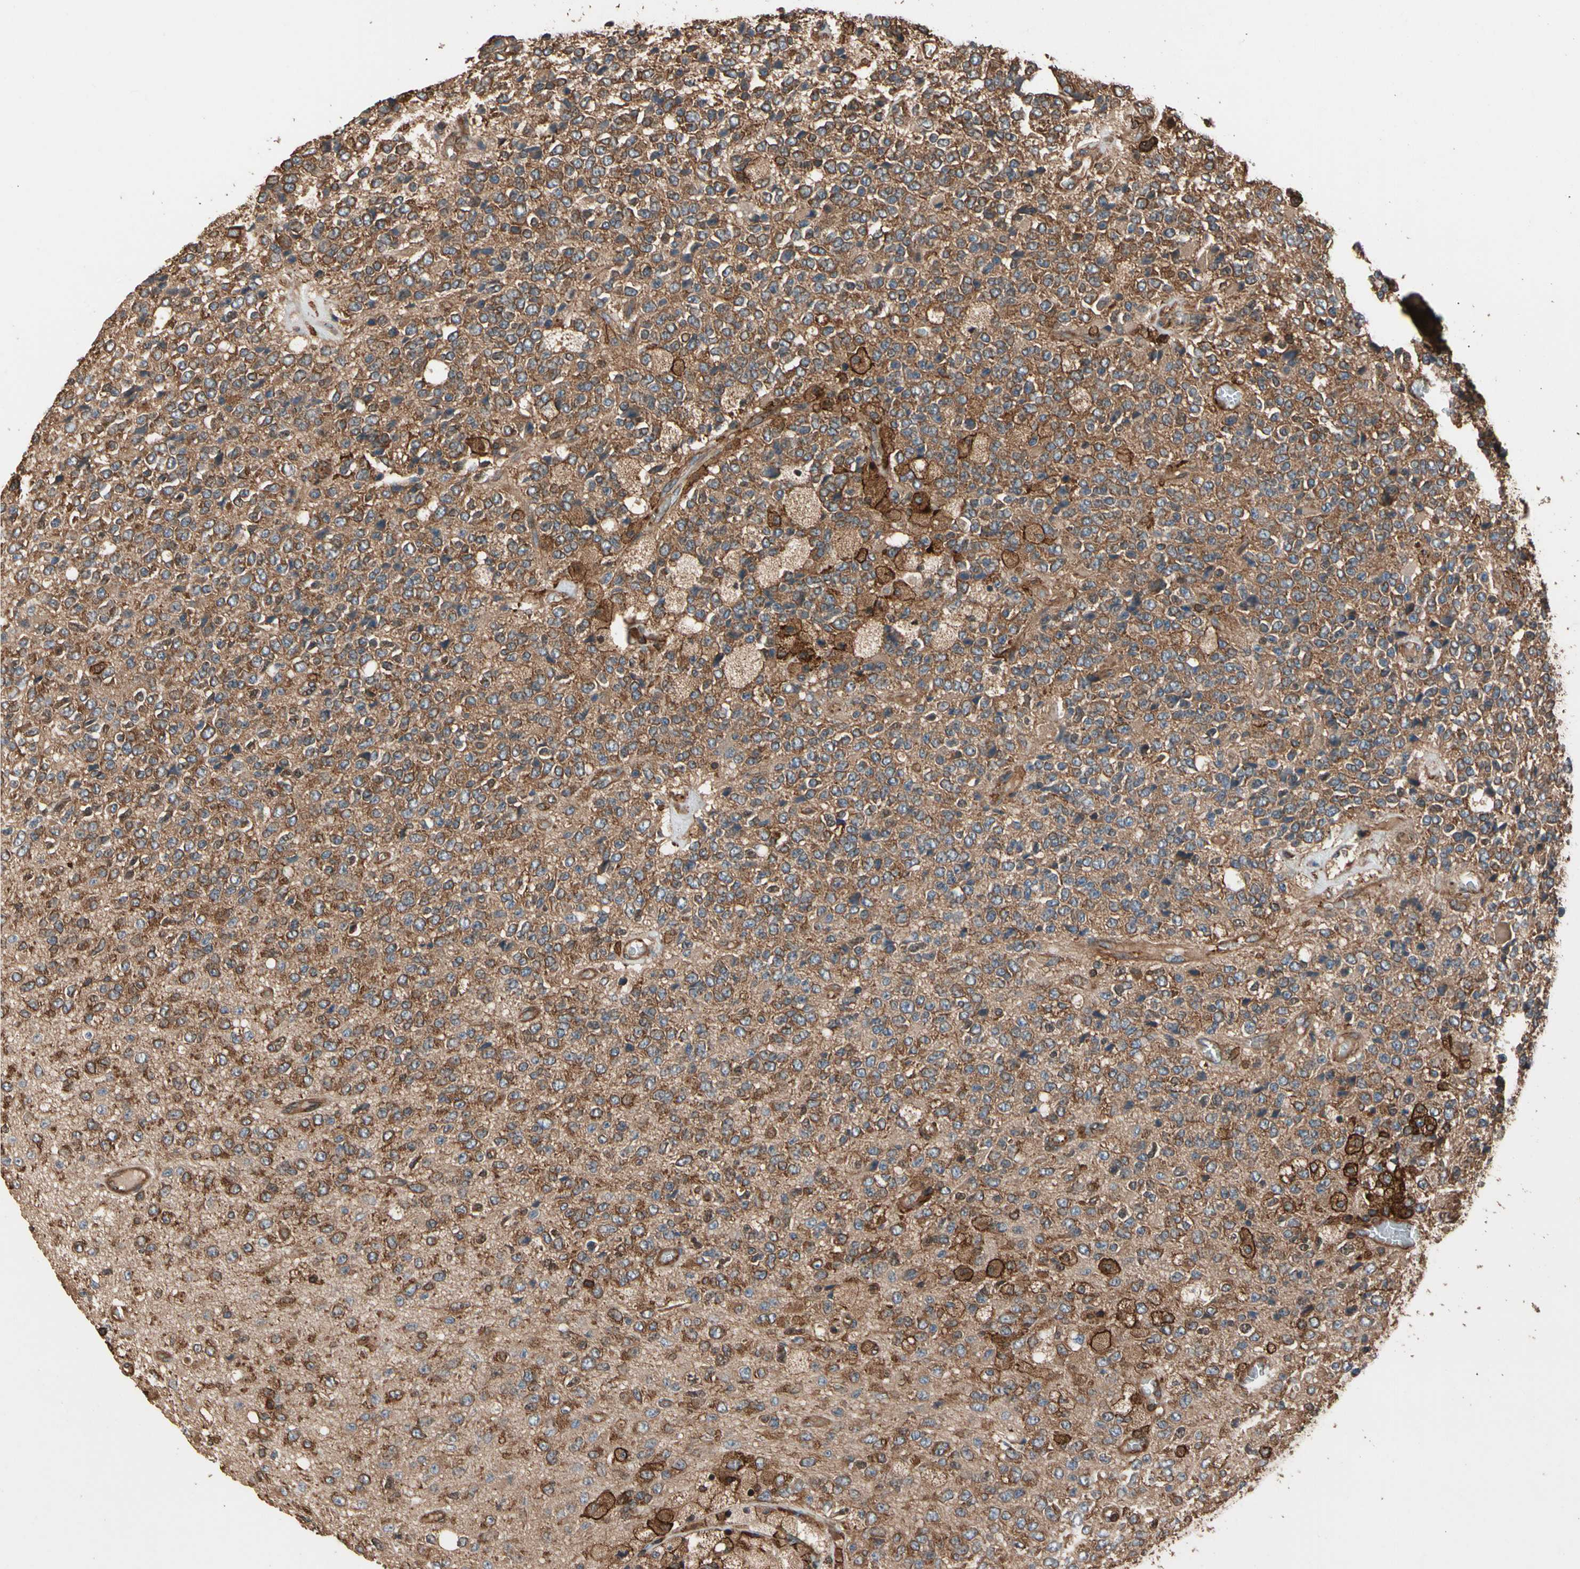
{"staining": {"intensity": "moderate", "quantity": ">75%", "location": "cytoplasmic/membranous"}, "tissue": "glioma", "cell_type": "Tumor cells", "image_type": "cancer", "snomed": [{"axis": "morphology", "description": "Glioma, malignant, High grade"}, {"axis": "topography", "description": "pancreas cauda"}], "caption": "Moderate cytoplasmic/membranous staining is present in about >75% of tumor cells in glioma.", "gene": "AGBL2", "patient": {"sex": "male", "age": 60}}